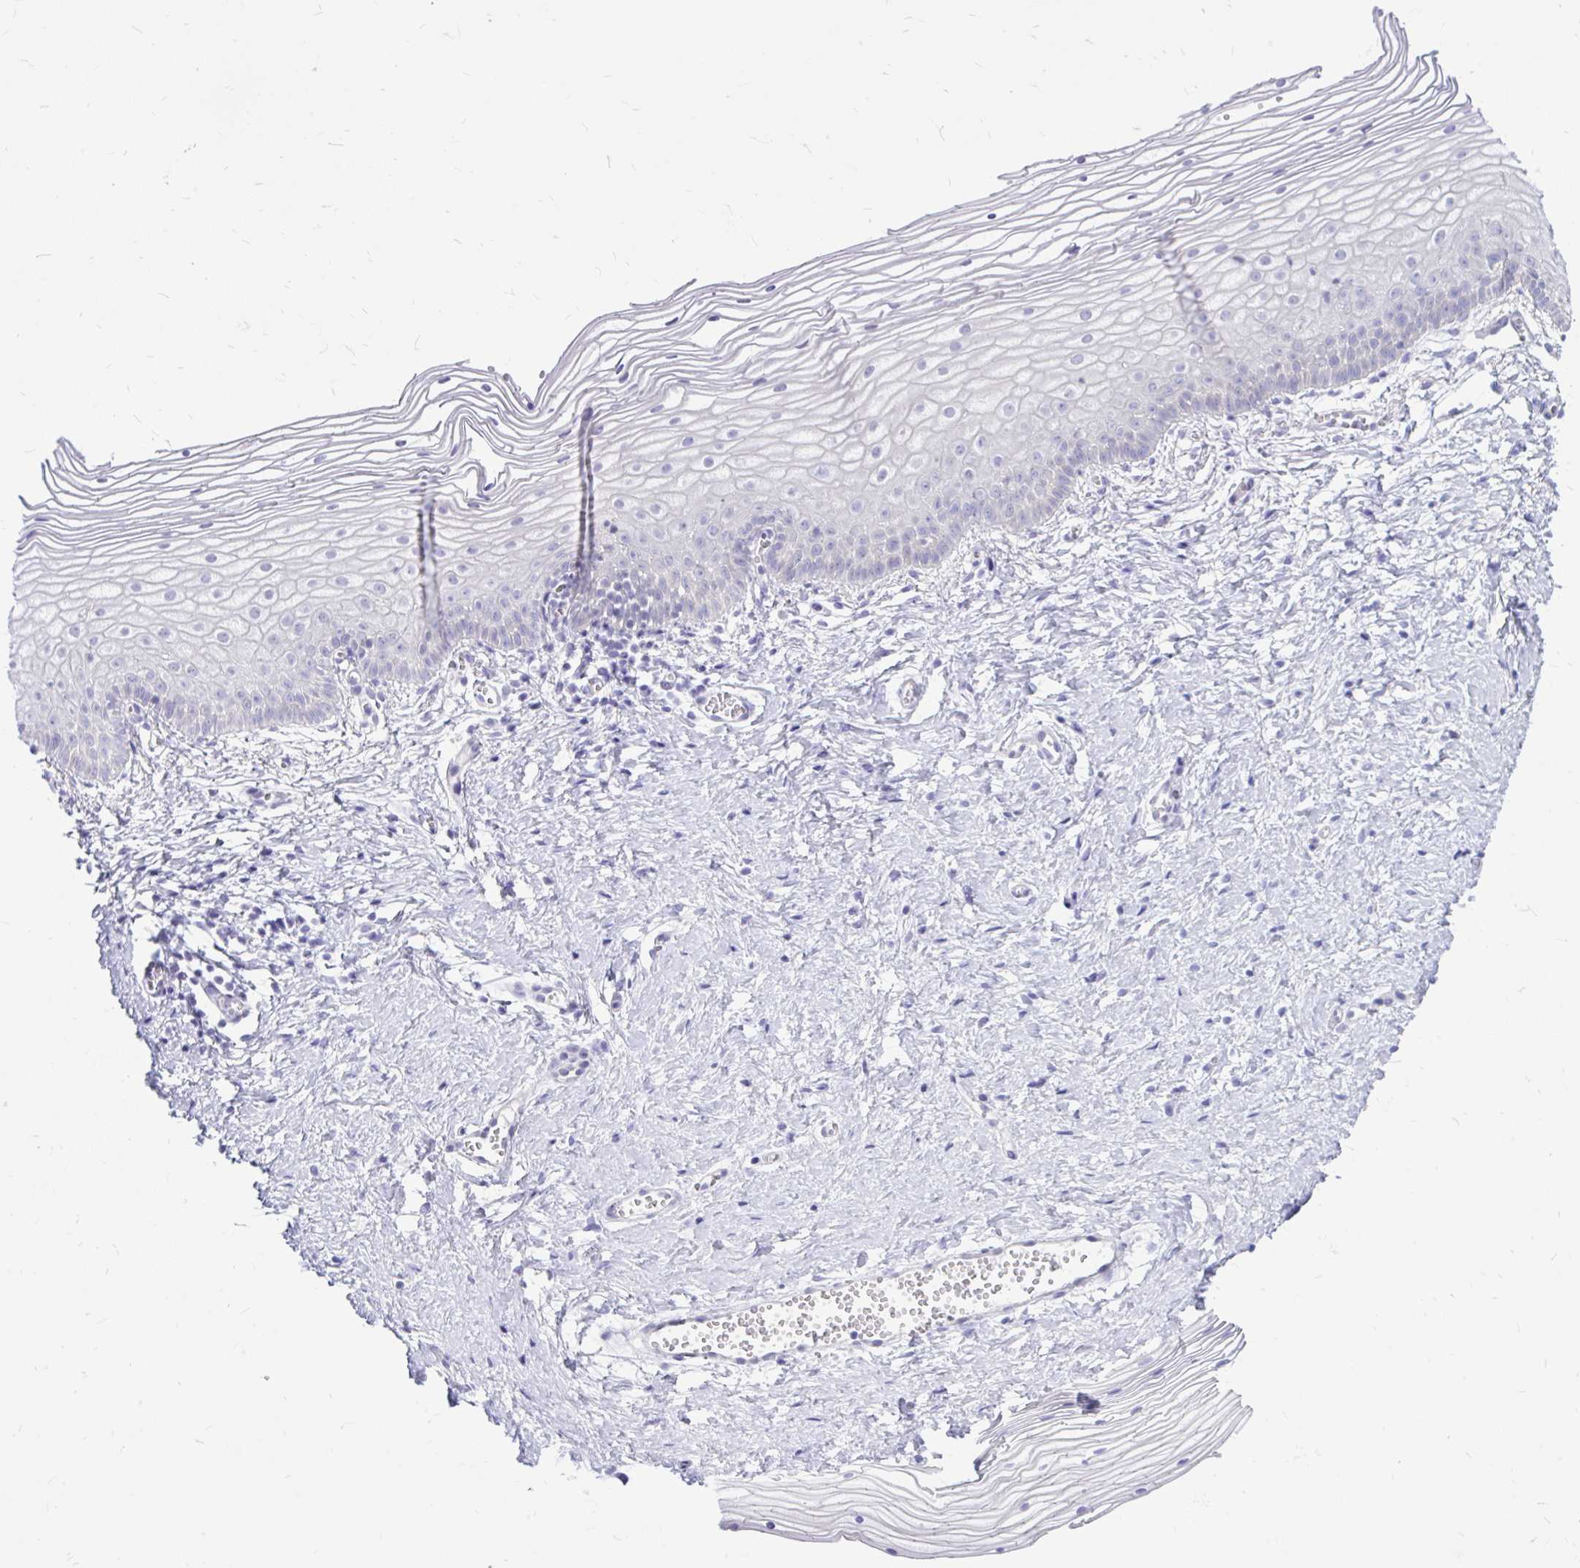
{"staining": {"intensity": "negative", "quantity": "none", "location": "none"}, "tissue": "vagina", "cell_type": "Squamous epithelial cells", "image_type": "normal", "snomed": [{"axis": "morphology", "description": "Normal tissue, NOS"}, {"axis": "topography", "description": "Vagina"}], "caption": "Image shows no significant protein staining in squamous epithelial cells of normal vagina.", "gene": "MAP1LC3A", "patient": {"sex": "female", "age": 56}}